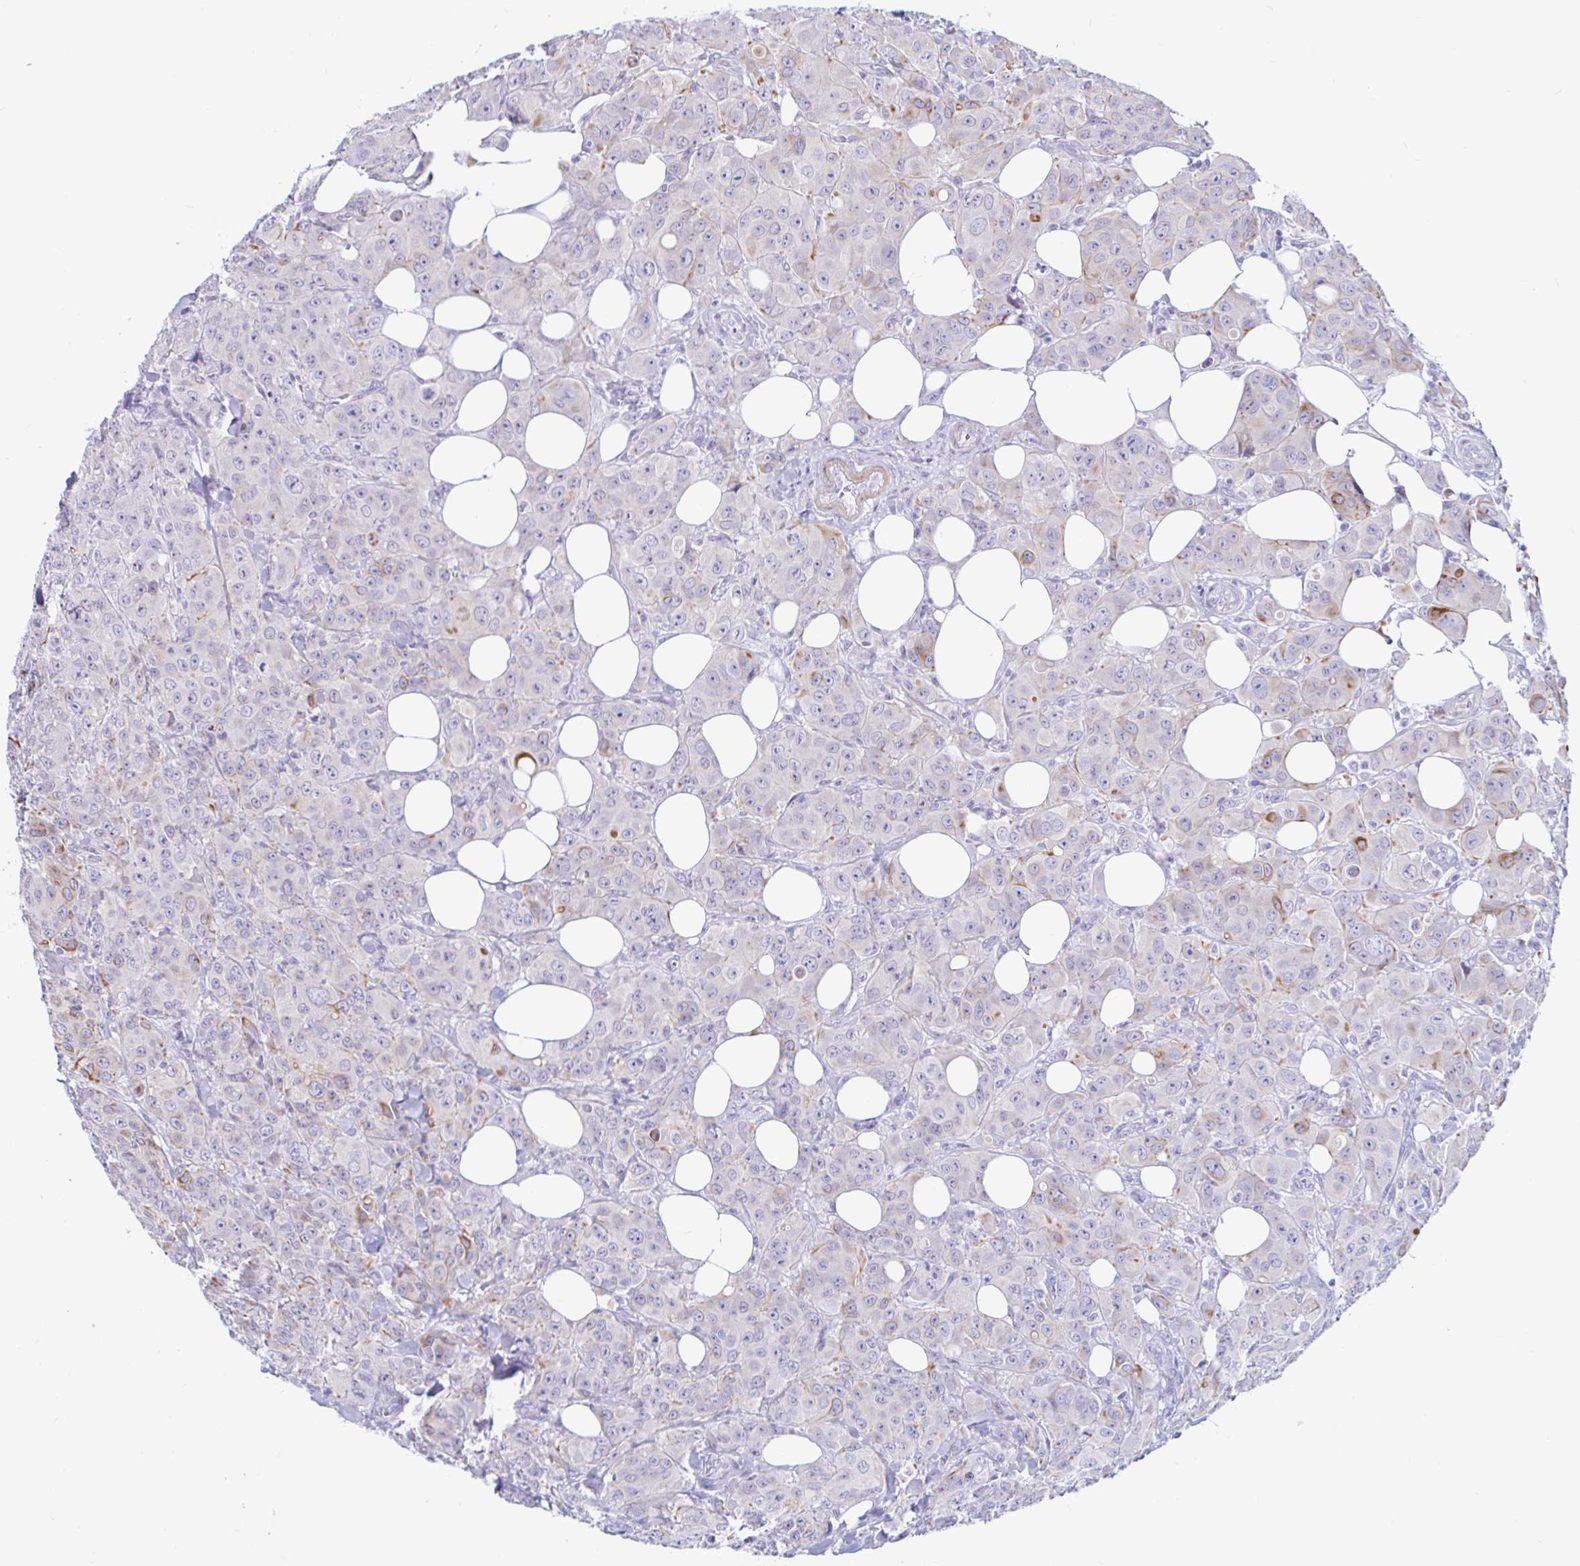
{"staining": {"intensity": "negative", "quantity": "none", "location": "none"}, "tissue": "breast cancer", "cell_type": "Tumor cells", "image_type": "cancer", "snomed": [{"axis": "morphology", "description": "Normal tissue, NOS"}, {"axis": "morphology", "description": "Duct carcinoma"}, {"axis": "topography", "description": "Breast"}], "caption": "This is an immunohistochemistry (IHC) photomicrograph of human breast cancer (intraductal carcinoma). There is no staining in tumor cells.", "gene": "NBPF3", "patient": {"sex": "female", "age": 43}}